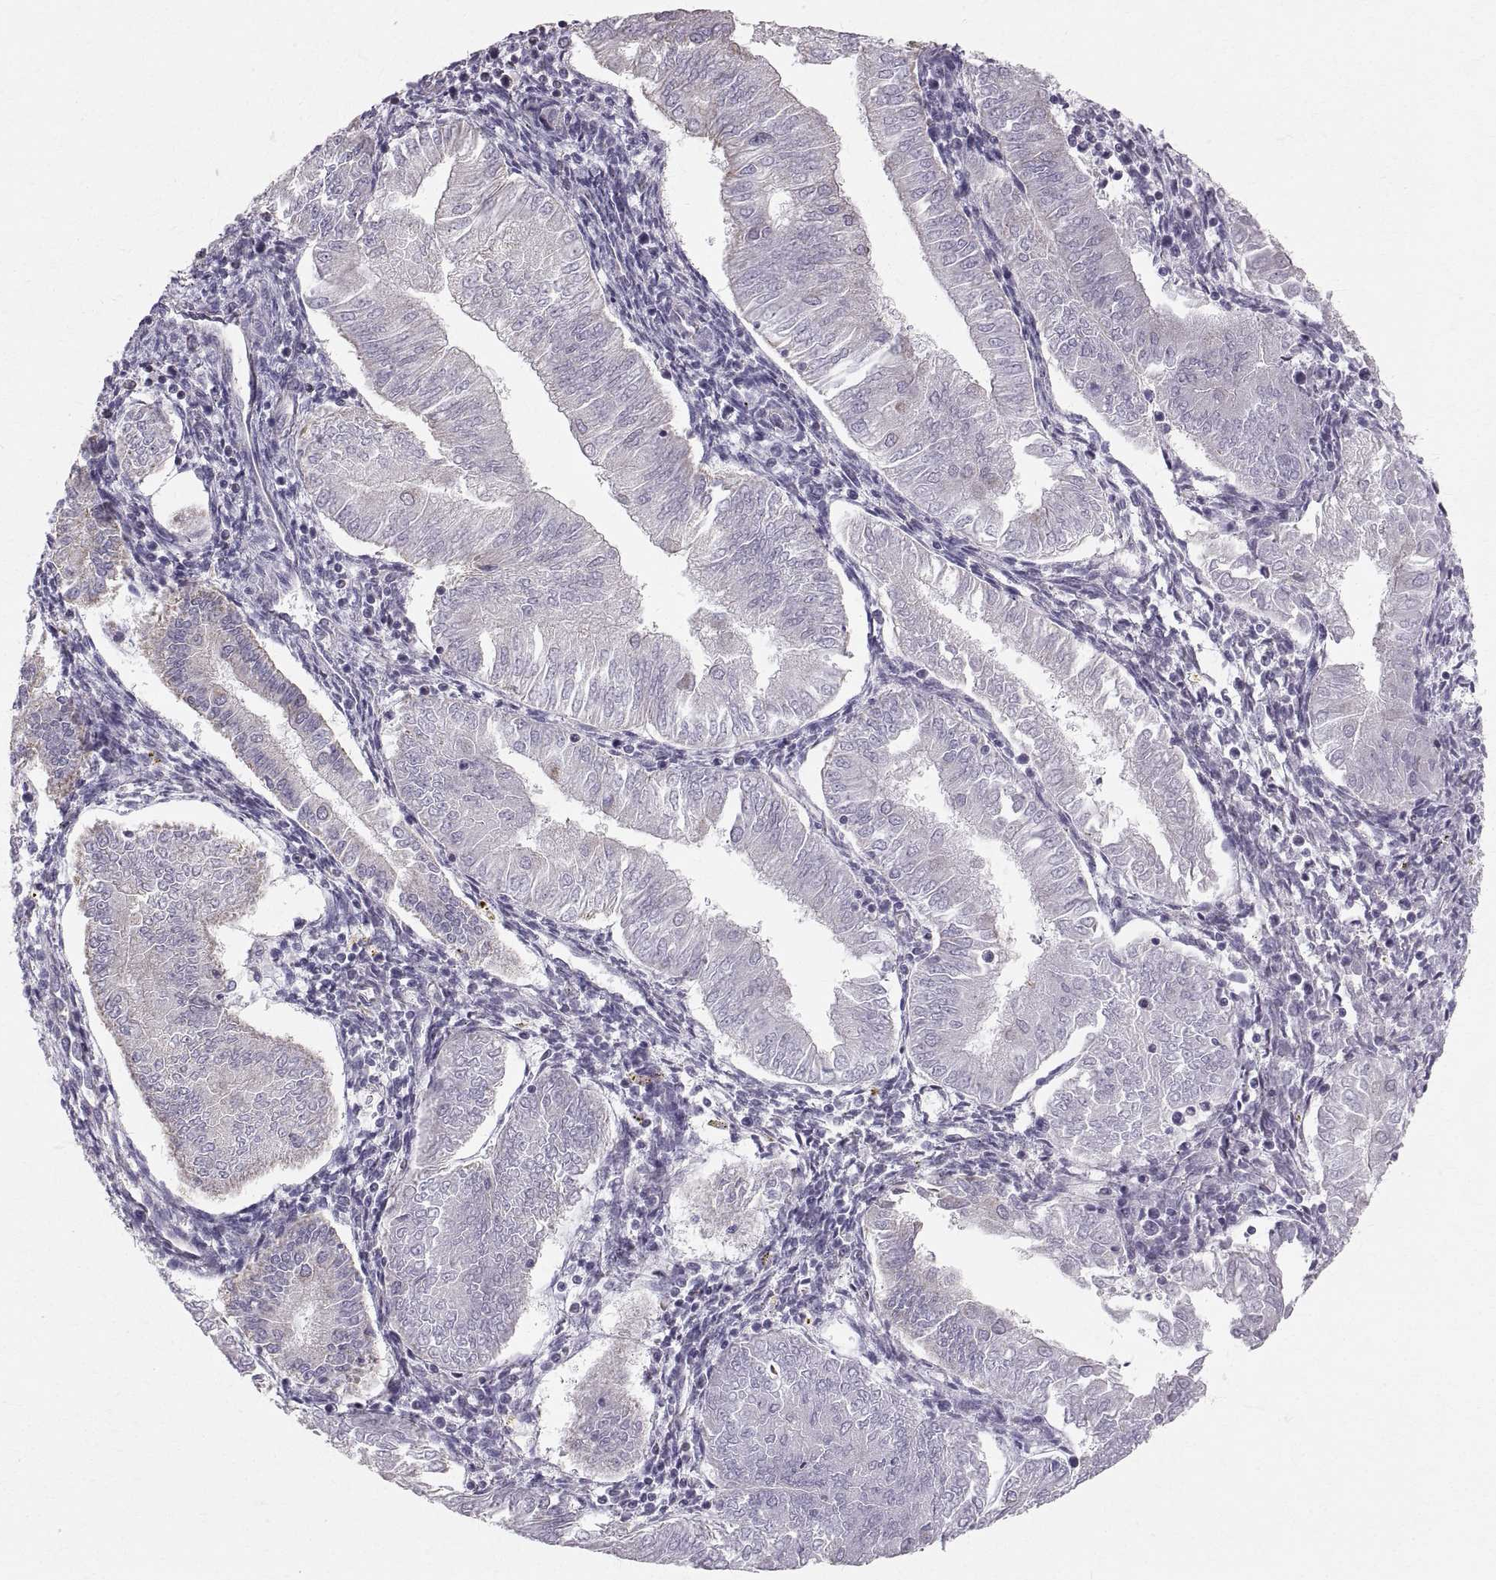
{"staining": {"intensity": "negative", "quantity": "none", "location": "none"}, "tissue": "endometrial cancer", "cell_type": "Tumor cells", "image_type": "cancer", "snomed": [{"axis": "morphology", "description": "Adenocarcinoma, NOS"}, {"axis": "topography", "description": "Endometrium"}], "caption": "IHC photomicrograph of neoplastic tissue: human endometrial cancer (adenocarcinoma) stained with DAB (3,3'-diaminobenzidine) reveals no significant protein staining in tumor cells.", "gene": "STMND1", "patient": {"sex": "female", "age": 53}}